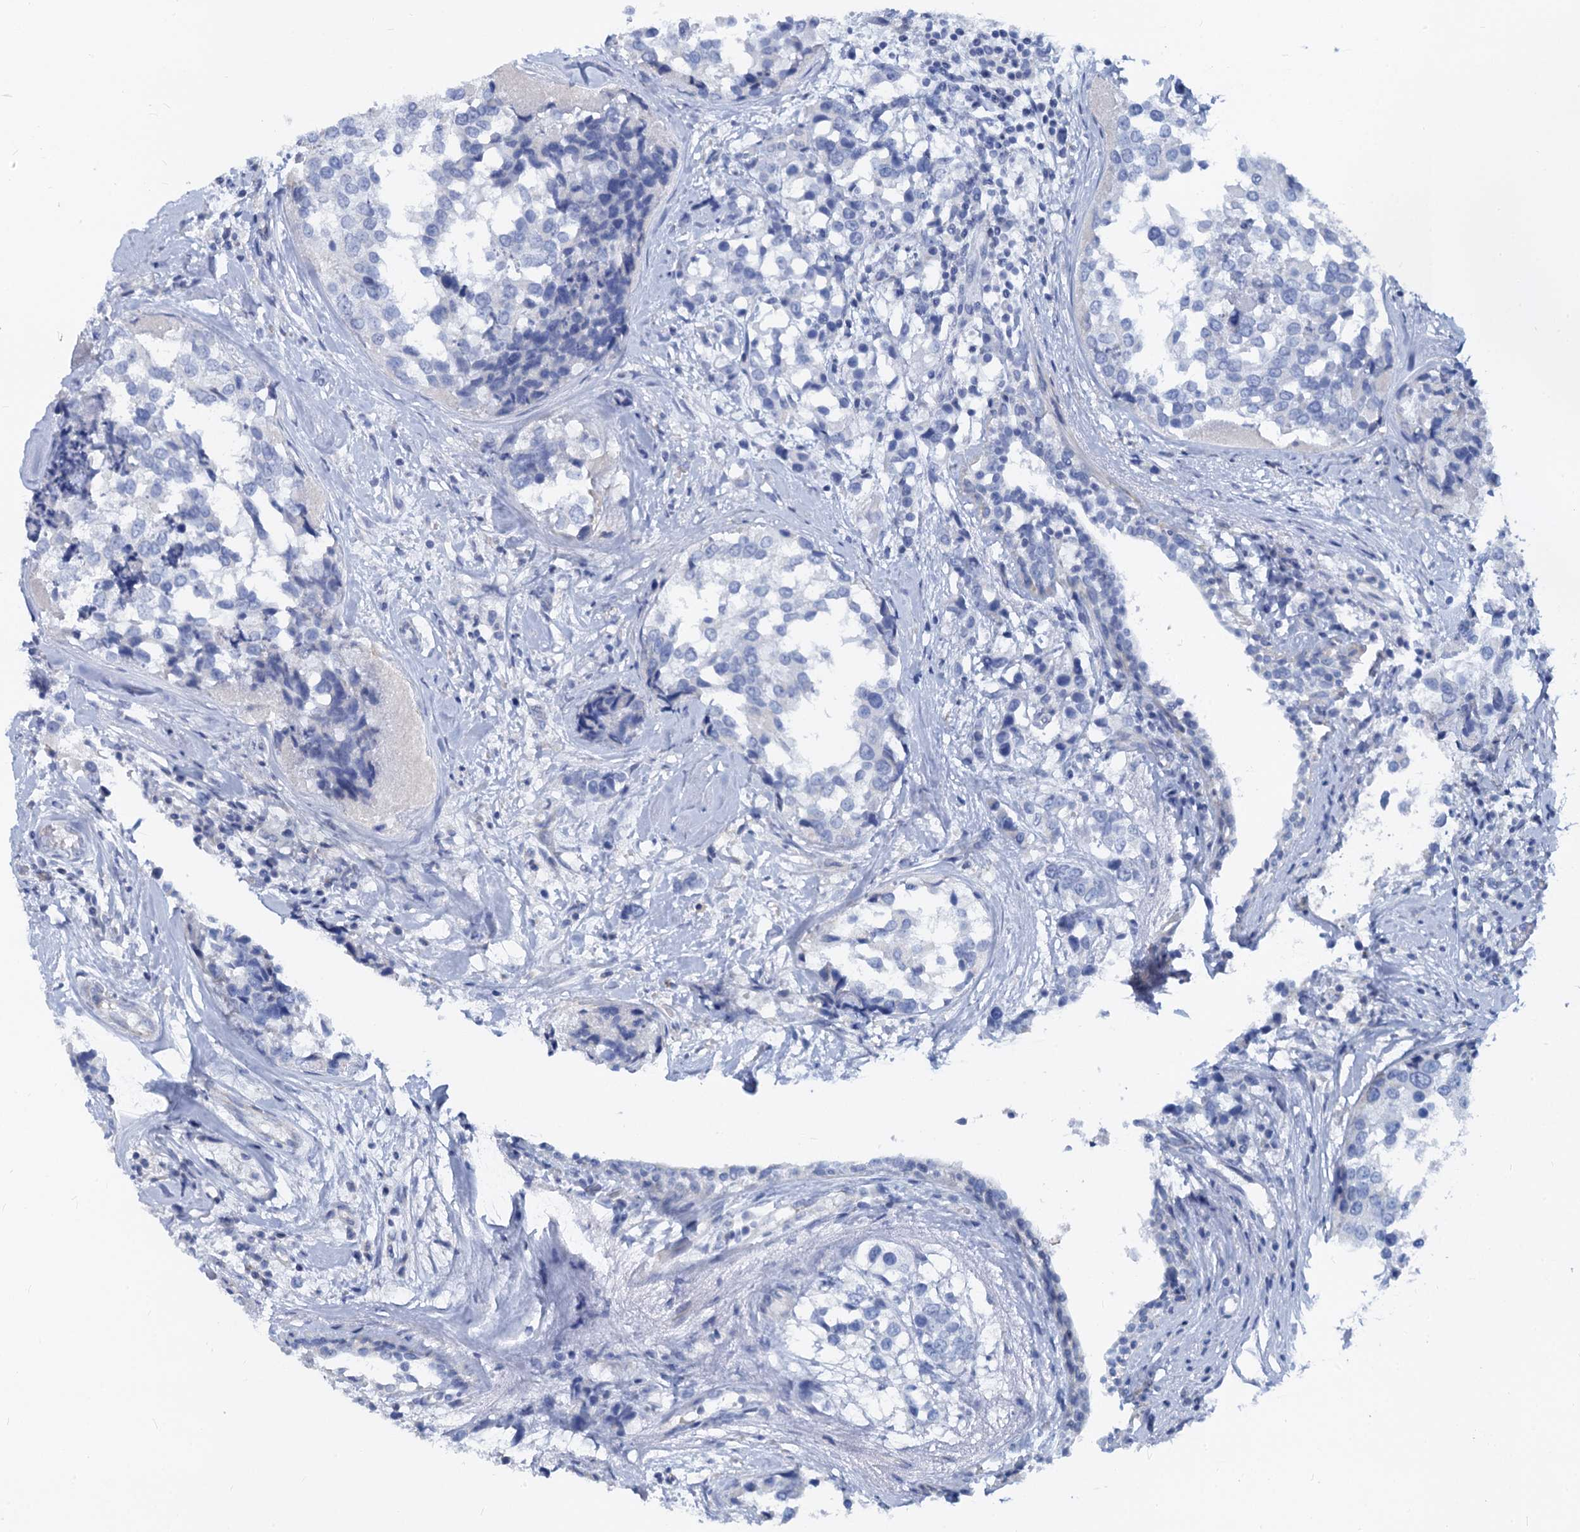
{"staining": {"intensity": "negative", "quantity": "none", "location": "none"}, "tissue": "breast cancer", "cell_type": "Tumor cells", "image_type": "cancer", "snomed": [{"axis": "morphology", "description": "Lobular carcinoma"}, {"axis": "topography", "description": "Breast"}], "caption": "A high-resolution micrograph shows immunohistochemistry staining of breast cancer, which demonstrates no significant expression in tumor cells. (DAB immunohistochemistry (IHC) with hematoxylin counter stain).", "gene": "RBP3", "patient": {"sex": "female", "age": 59}}